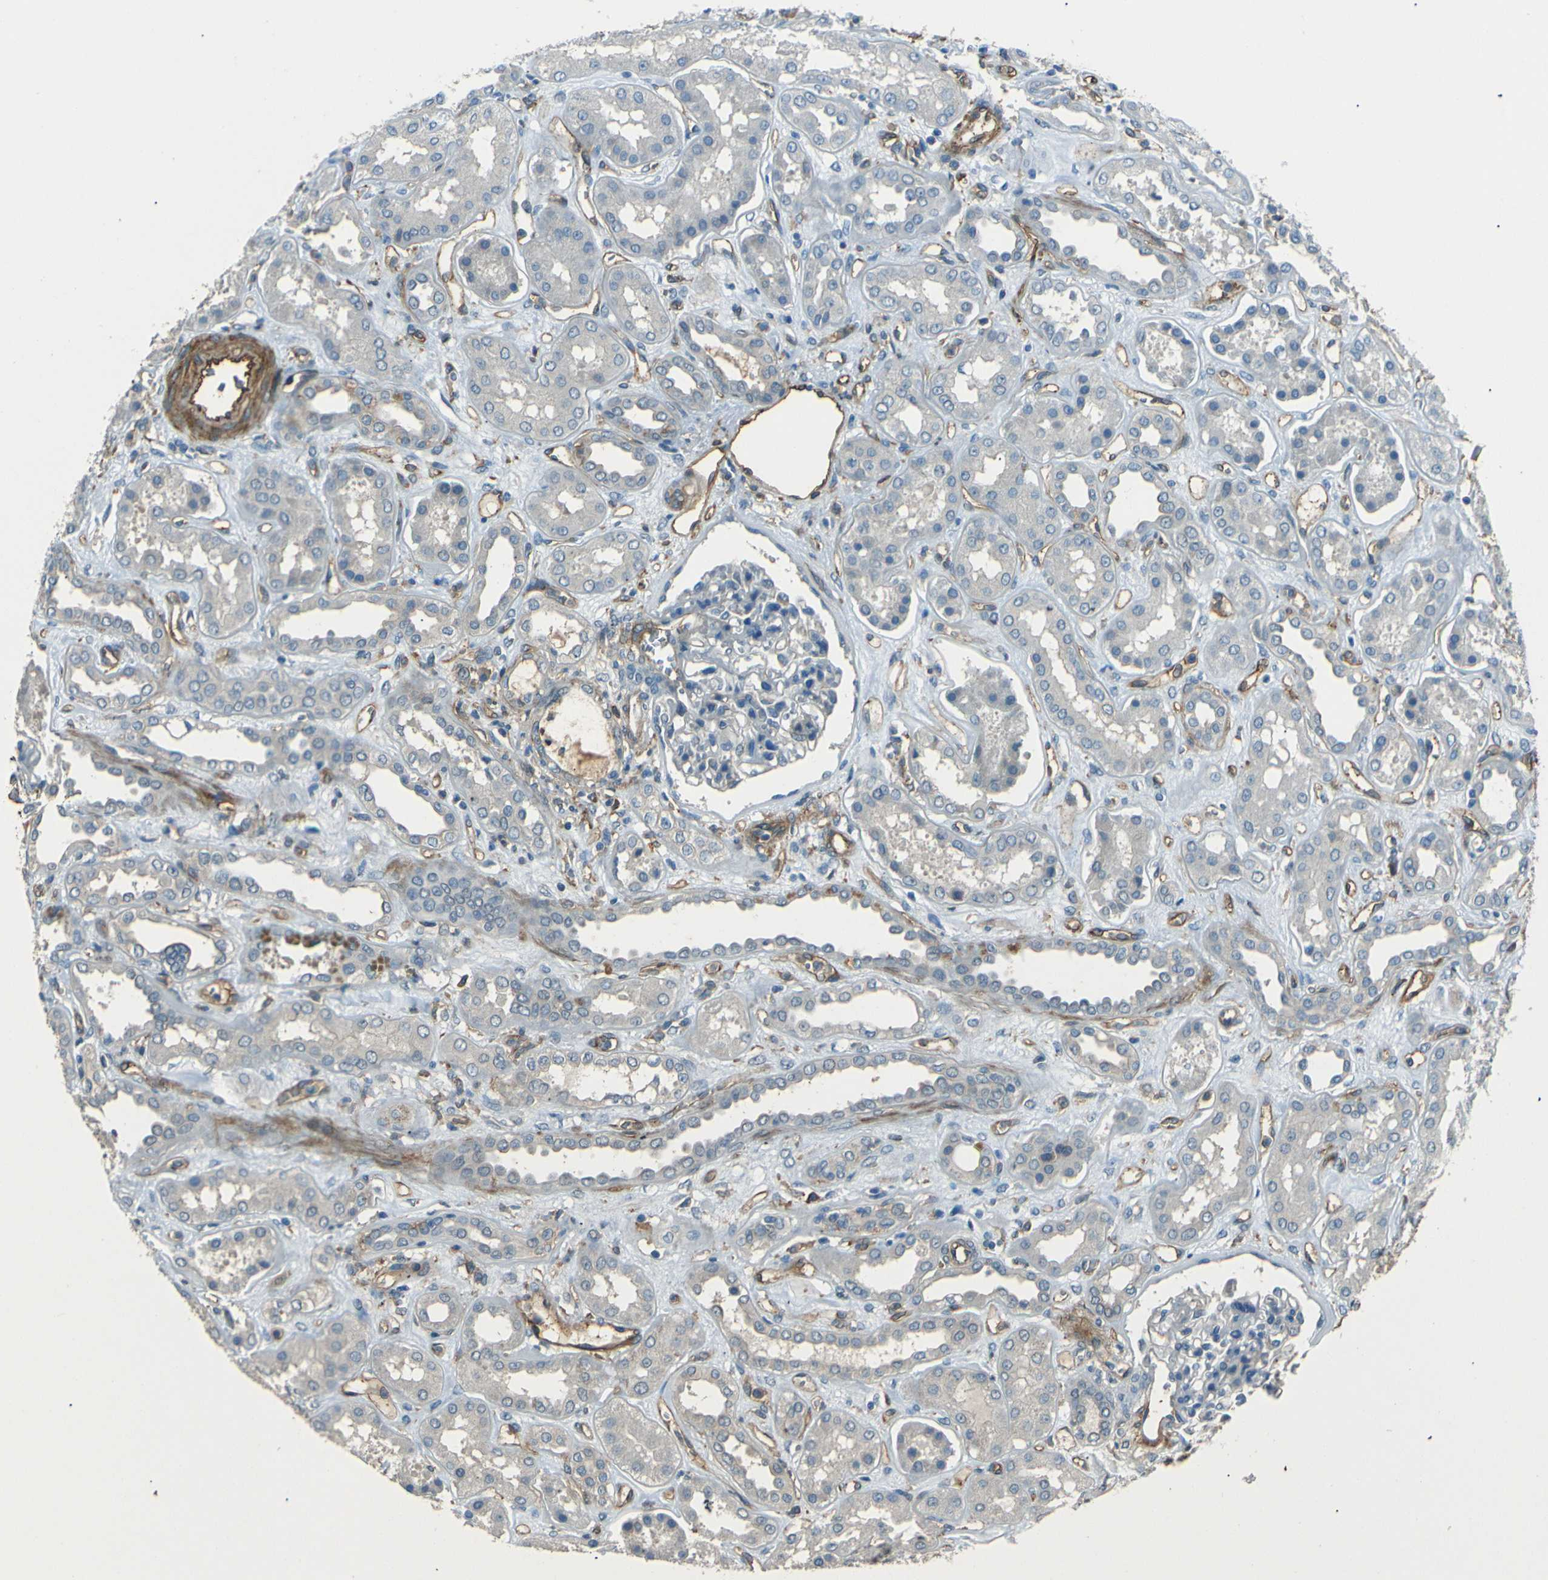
{"staining": {"intensity": "negative", "quantity": "none", "location": "none"}, "tissue": "kidney", "cell_type": "Cells in glomeruli", "image_type": "normal", "snomed": [{"axis": "morphology", "description": "Normal tissue, NOS"}, {"axis": "topography", "description": "Kidney"}], "caption": "Immunohistochemistry histopathology image of unremarkable kidney: human kidney stained with DAB displays no significant protein positivity in cells in glomeruli. (DAB (3,3'-diaminobenzidine) immunohistochemistry (IHC) visualized using brightfield microscopy, high magnification).", "gene": "ENTPD1", "patient": {"sex": "male", "age": 59}}